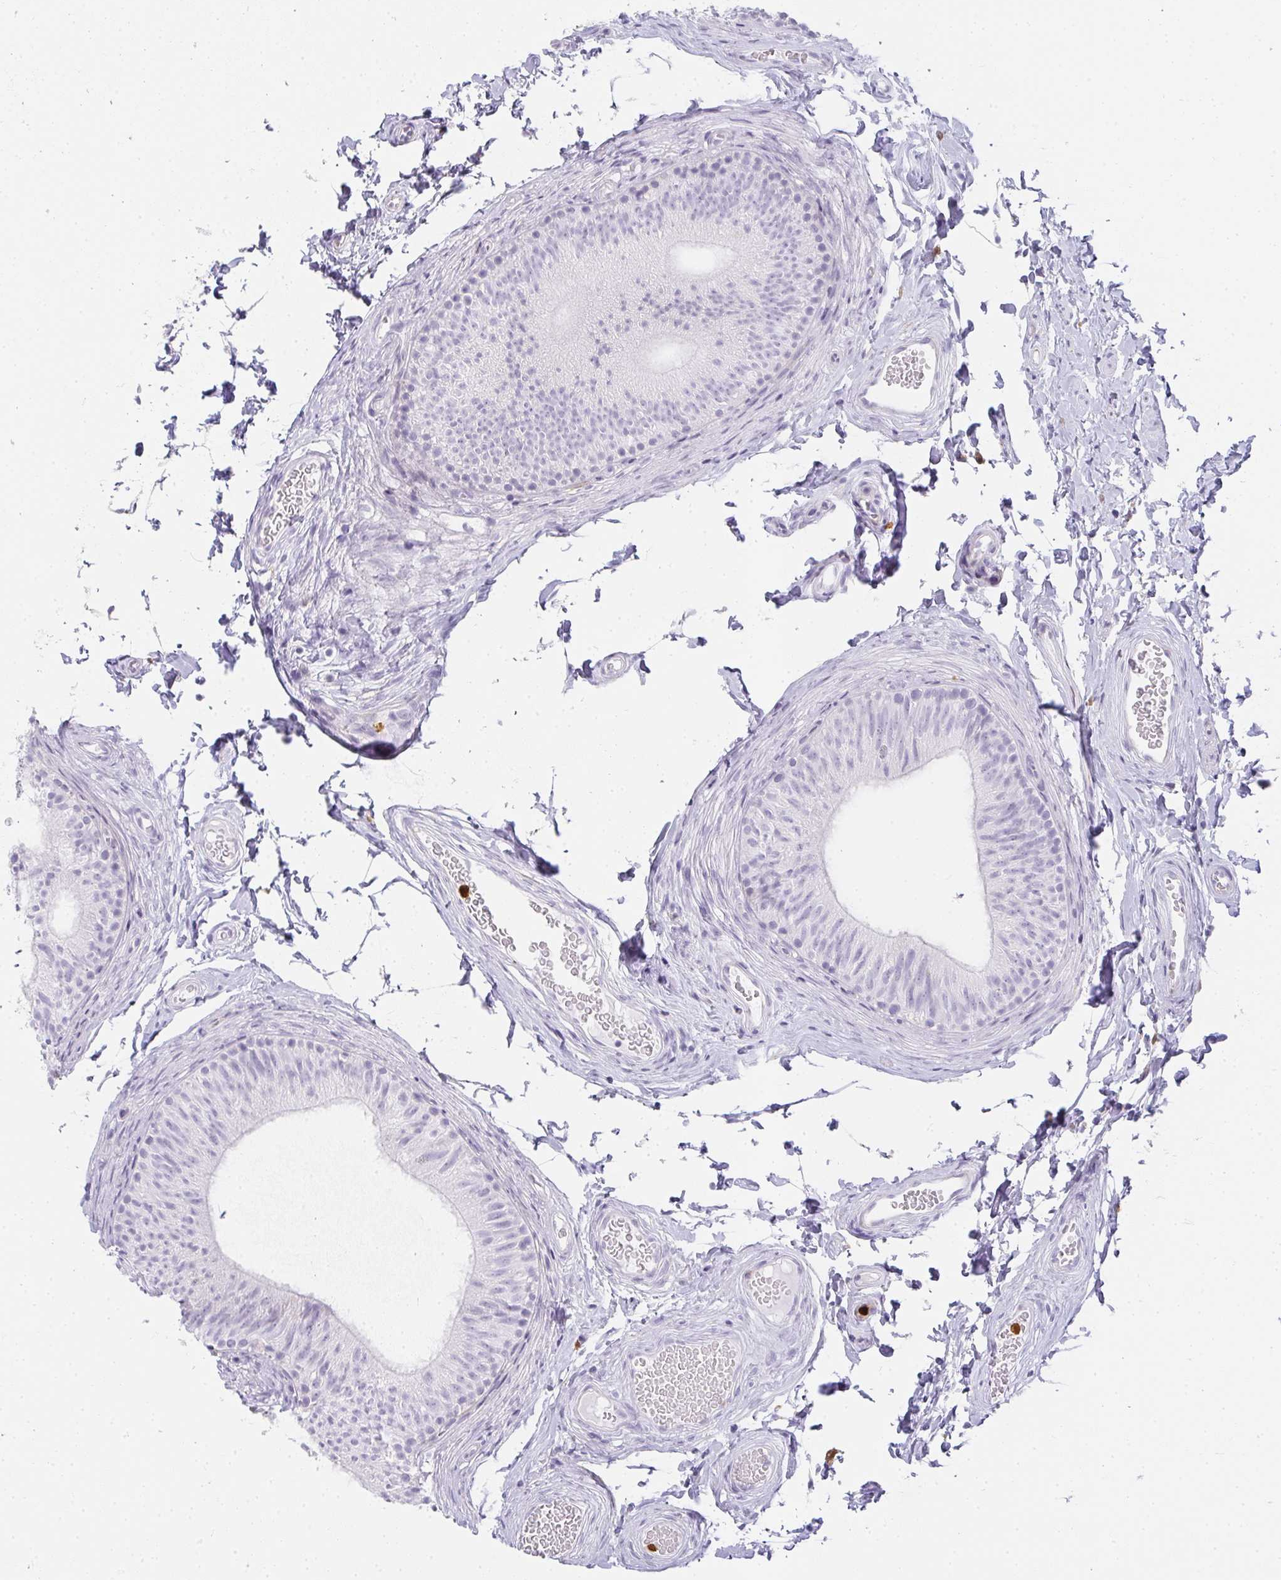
{"staining": {"intensity": "negative", "quantity": "none", "location": "none"}, "tissue": "epididymis", "cell_type": "Glandular cells", "image_type": "normal", "snomed": [{"axis": "morphology", "description": "Normal tissue, NOS"}, {"axis": "topography", "description": "Epididymis, spermatic cord, NOS"}, {"axis": "topography", "description": "Epididymis"}, {"axis": "topography", "description": "Peripheral nerve tissue"}], "caption": "The immunohistochemistry (IHC) micrograph has no significant staining in glandular cells of epididymis. (Brightfield microscopy of DAB (3,3'-diaminobenzidine) IHC at high magnification).", "gene": "HK3", "patient": {"sex": "male", "age": 29}}